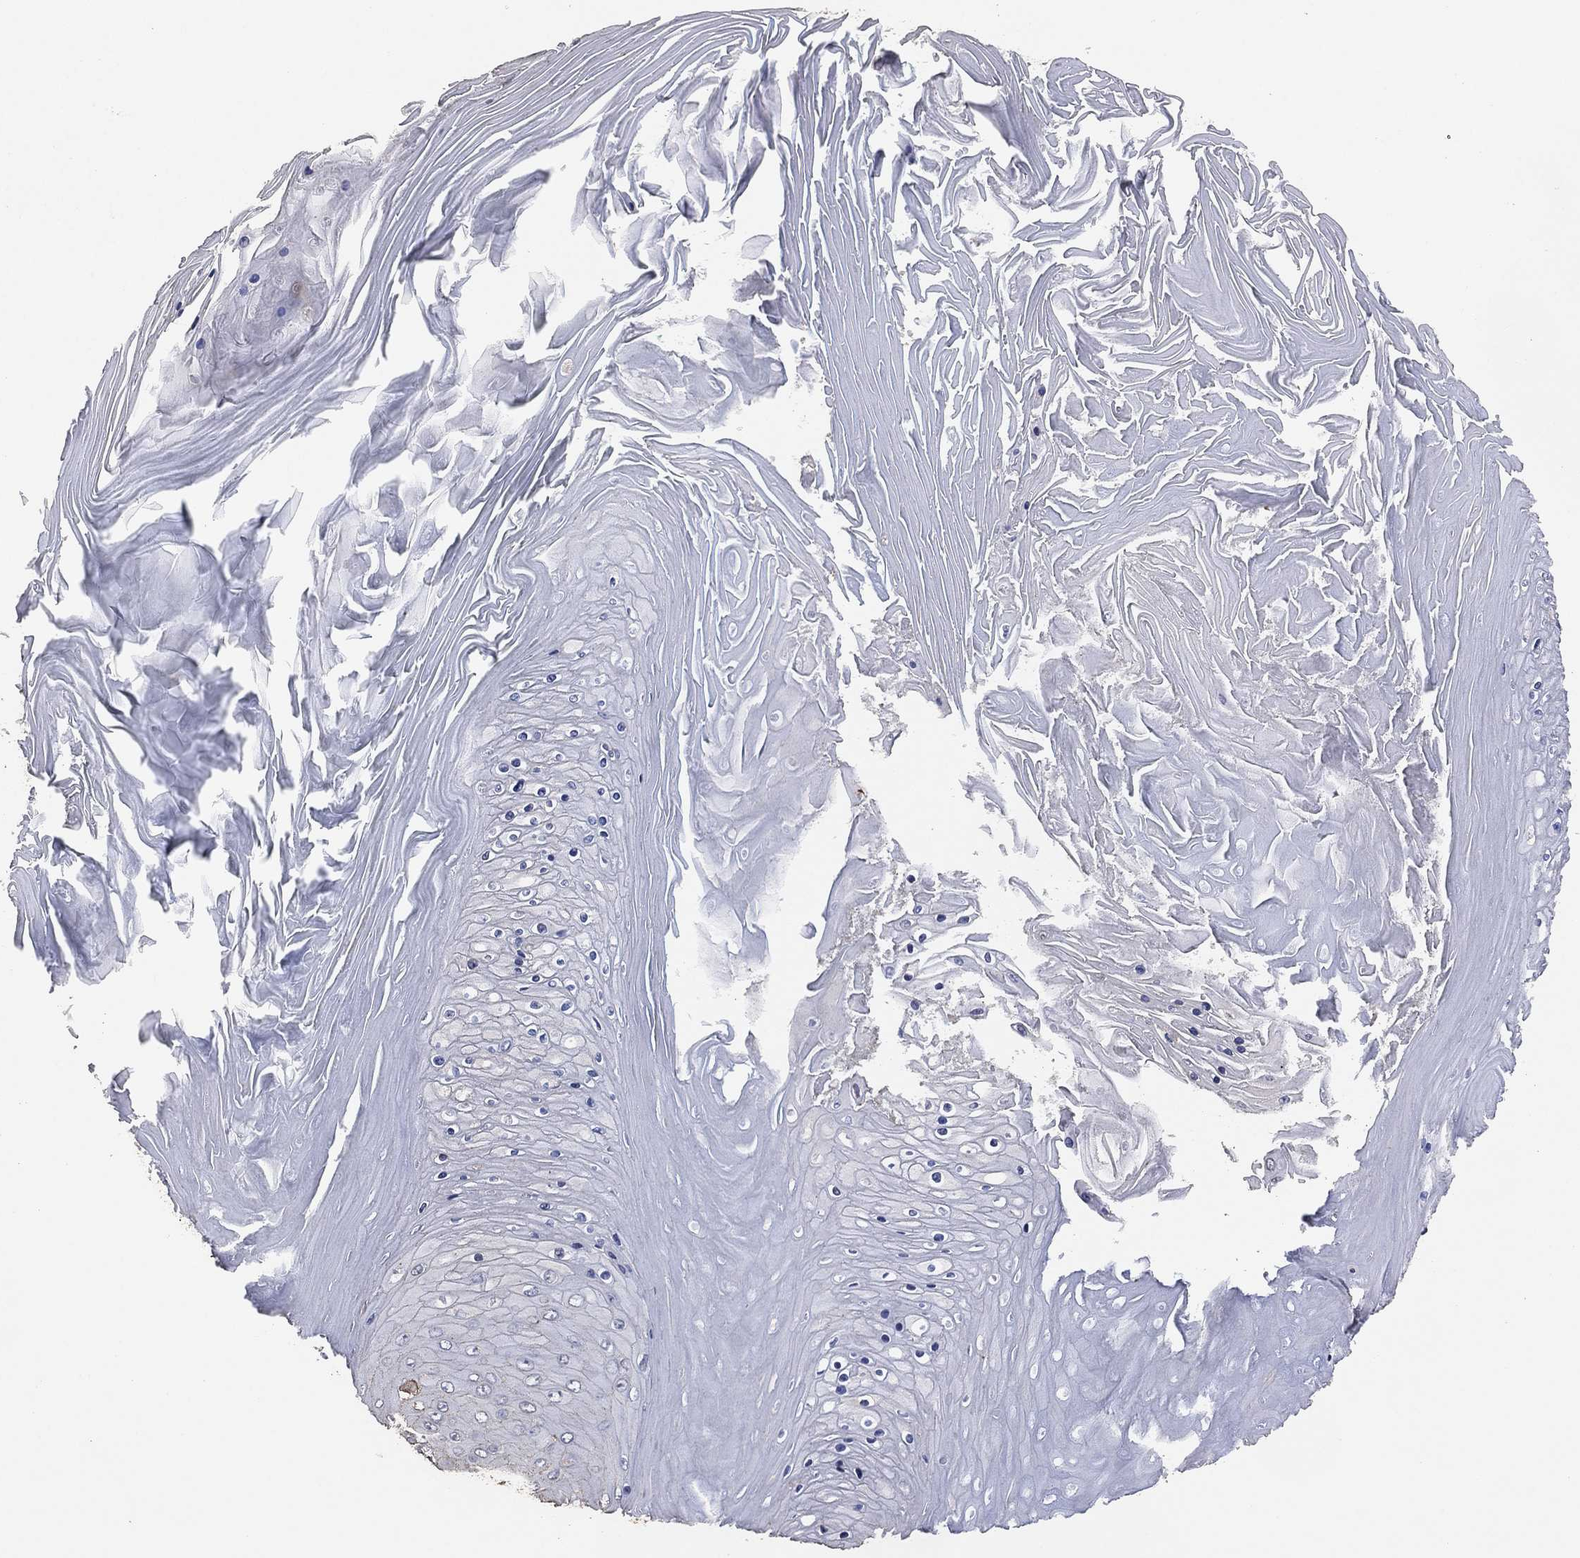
{"staining": {"intensity": "negative", "quantity": "none", "location": "none"}, "tissue": "skin cancer", "cell_type": "Tumor cells", "image_type": "cancer", "snomed": [{"axis": "morphology", "description": "Squamous cell carcinoma, NOS"}, {"axis": "topography", "description": "Skin"}], "caption": "The image displays no staining of tumor cells in skin cancer (squamous cell carcinoma). Nuclei are stained in blue.", "gene": "ADPRHL1", "patient": {"sex": "male", "age": 62}}